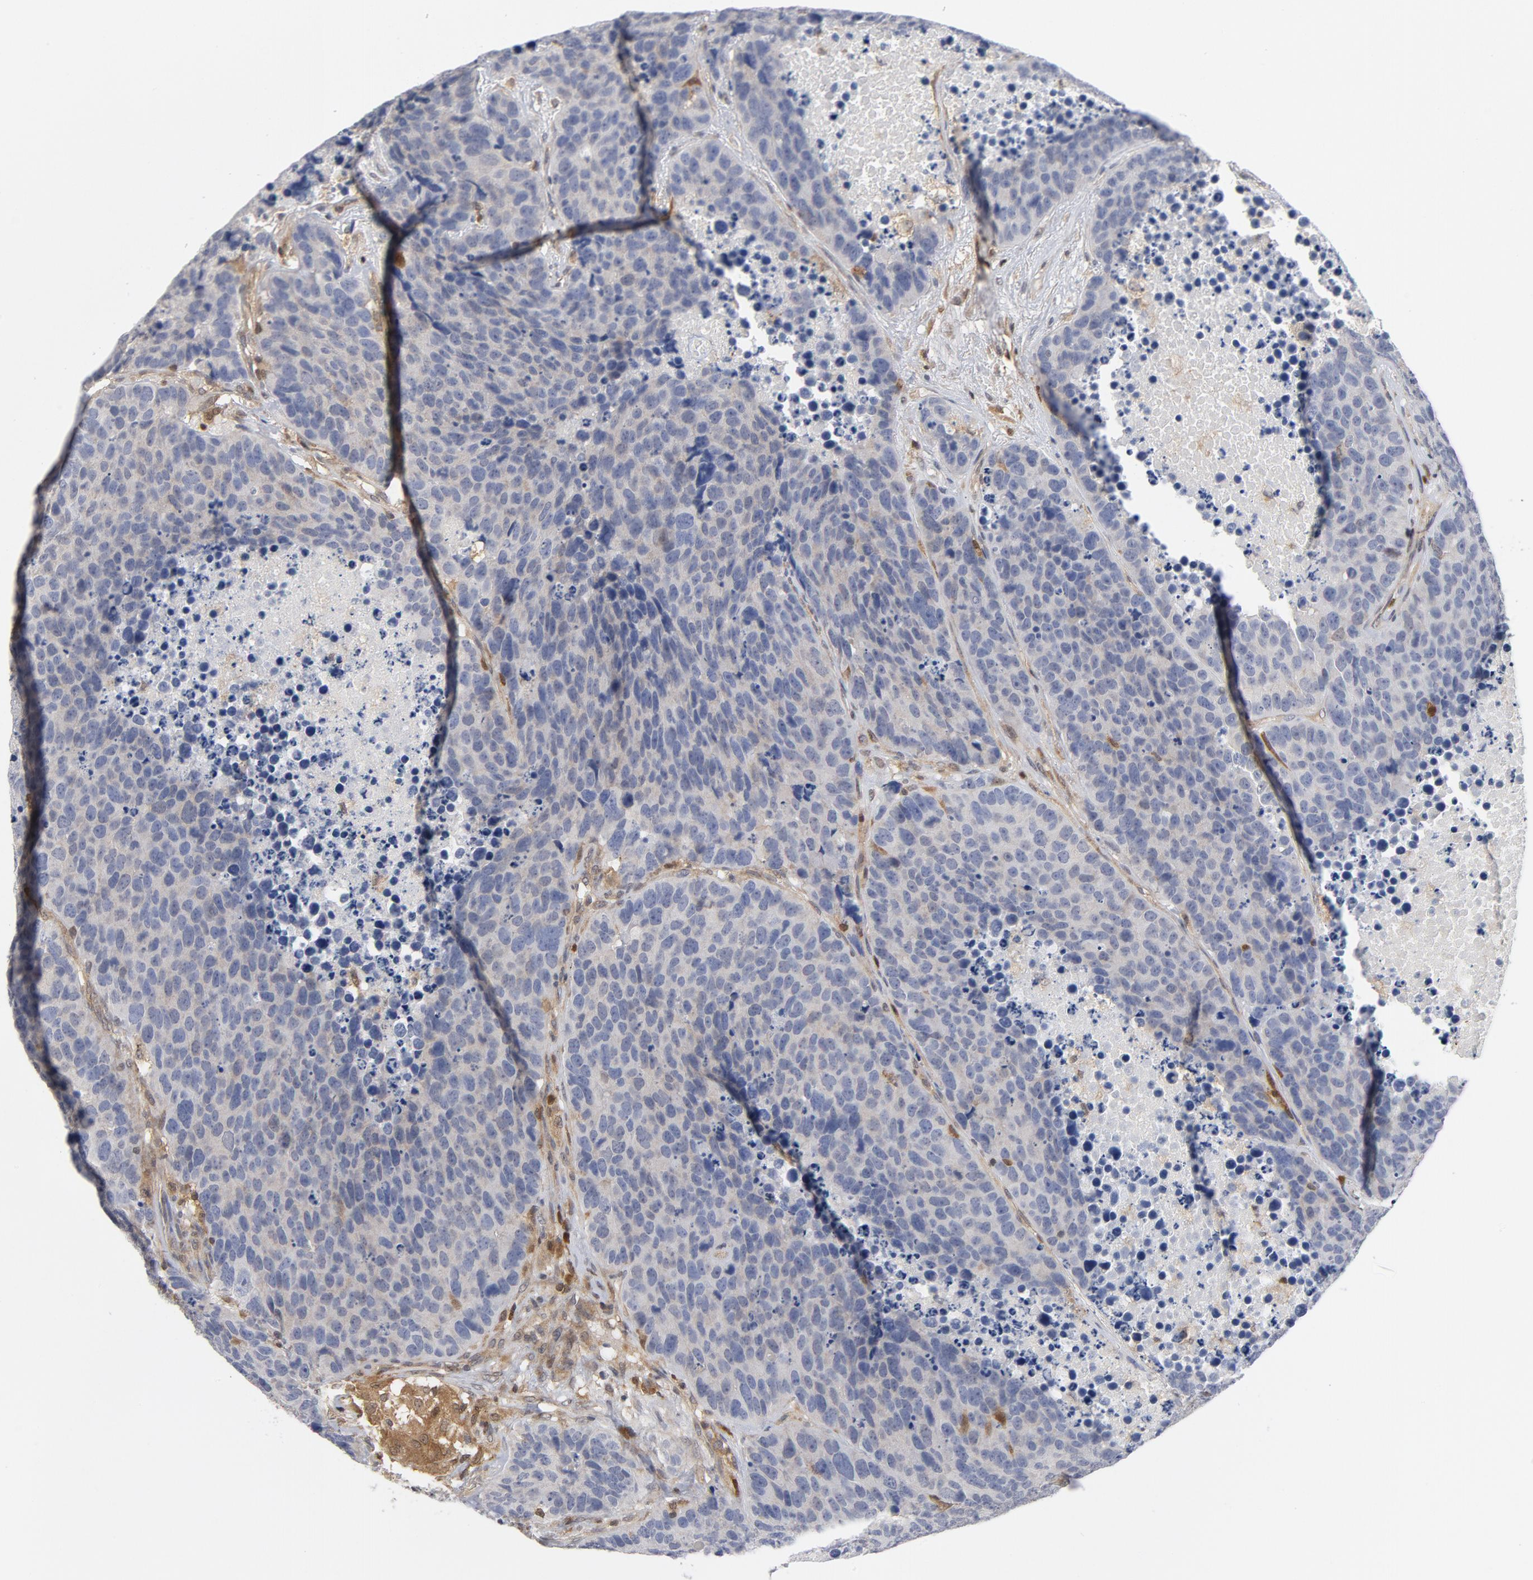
{"staining": {"intensity": "negative", "quantity": "none", "location": "none"}, "tissue": "carcinoid", "cell_type": "Tumor cells", "image_type": "cancer", "snomed": [{"axis": "morphology", "description": "Carcinoid, malignant, NOS"}, {"axis": "topography", "description": "Lung"}], "caption": "Immunohistochemistry micrograph of neoplastic tissue: carcinoid stained with DAB (3,3'-diaminobenzidine) reveals no significant protein staining in tumor cells.", "gene": "TRADD", "patient": {"sex": "male", "age": 60}}